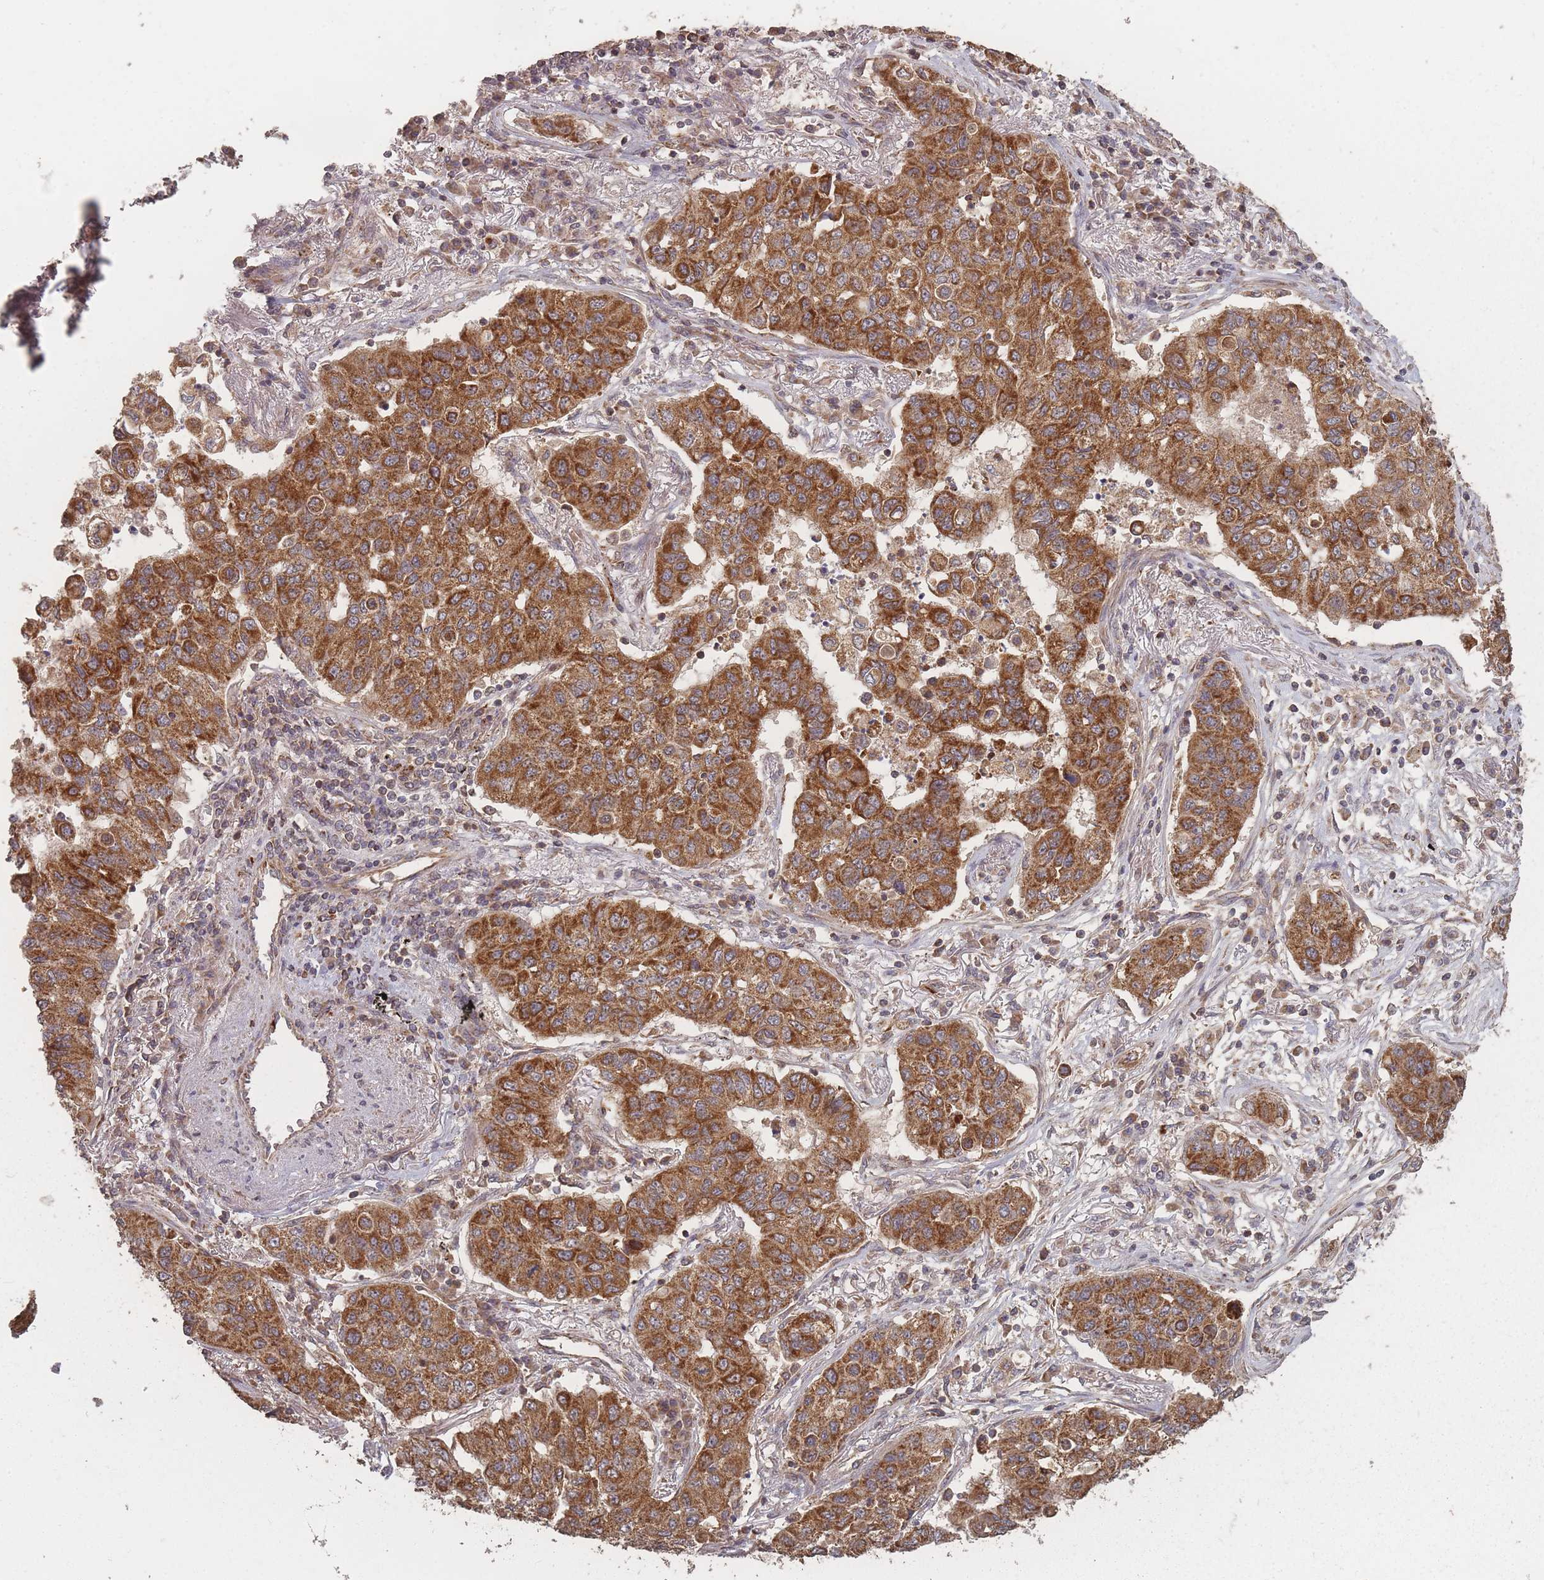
{"staining": {"intensity": "strong", "quantity": ">75%", "location": "cytoplasmic/membranous"}, "tissue": "lung cancer", "cell_type": "Tumor cells", "image_type": "cancer", "snomed": [{"axis": "morphology", "description": "Squamous cell carcinoma, NOS"}, {"axis": "topography", "description": "Lung"}], "caption": "Tumor cells demonstrate high levels of strong cytoplasmic/membranous expression in approximately >75% of cells in human lung cancer.", "gene": "LYRM7", "patient": {"sex": "male", "age": 74}}